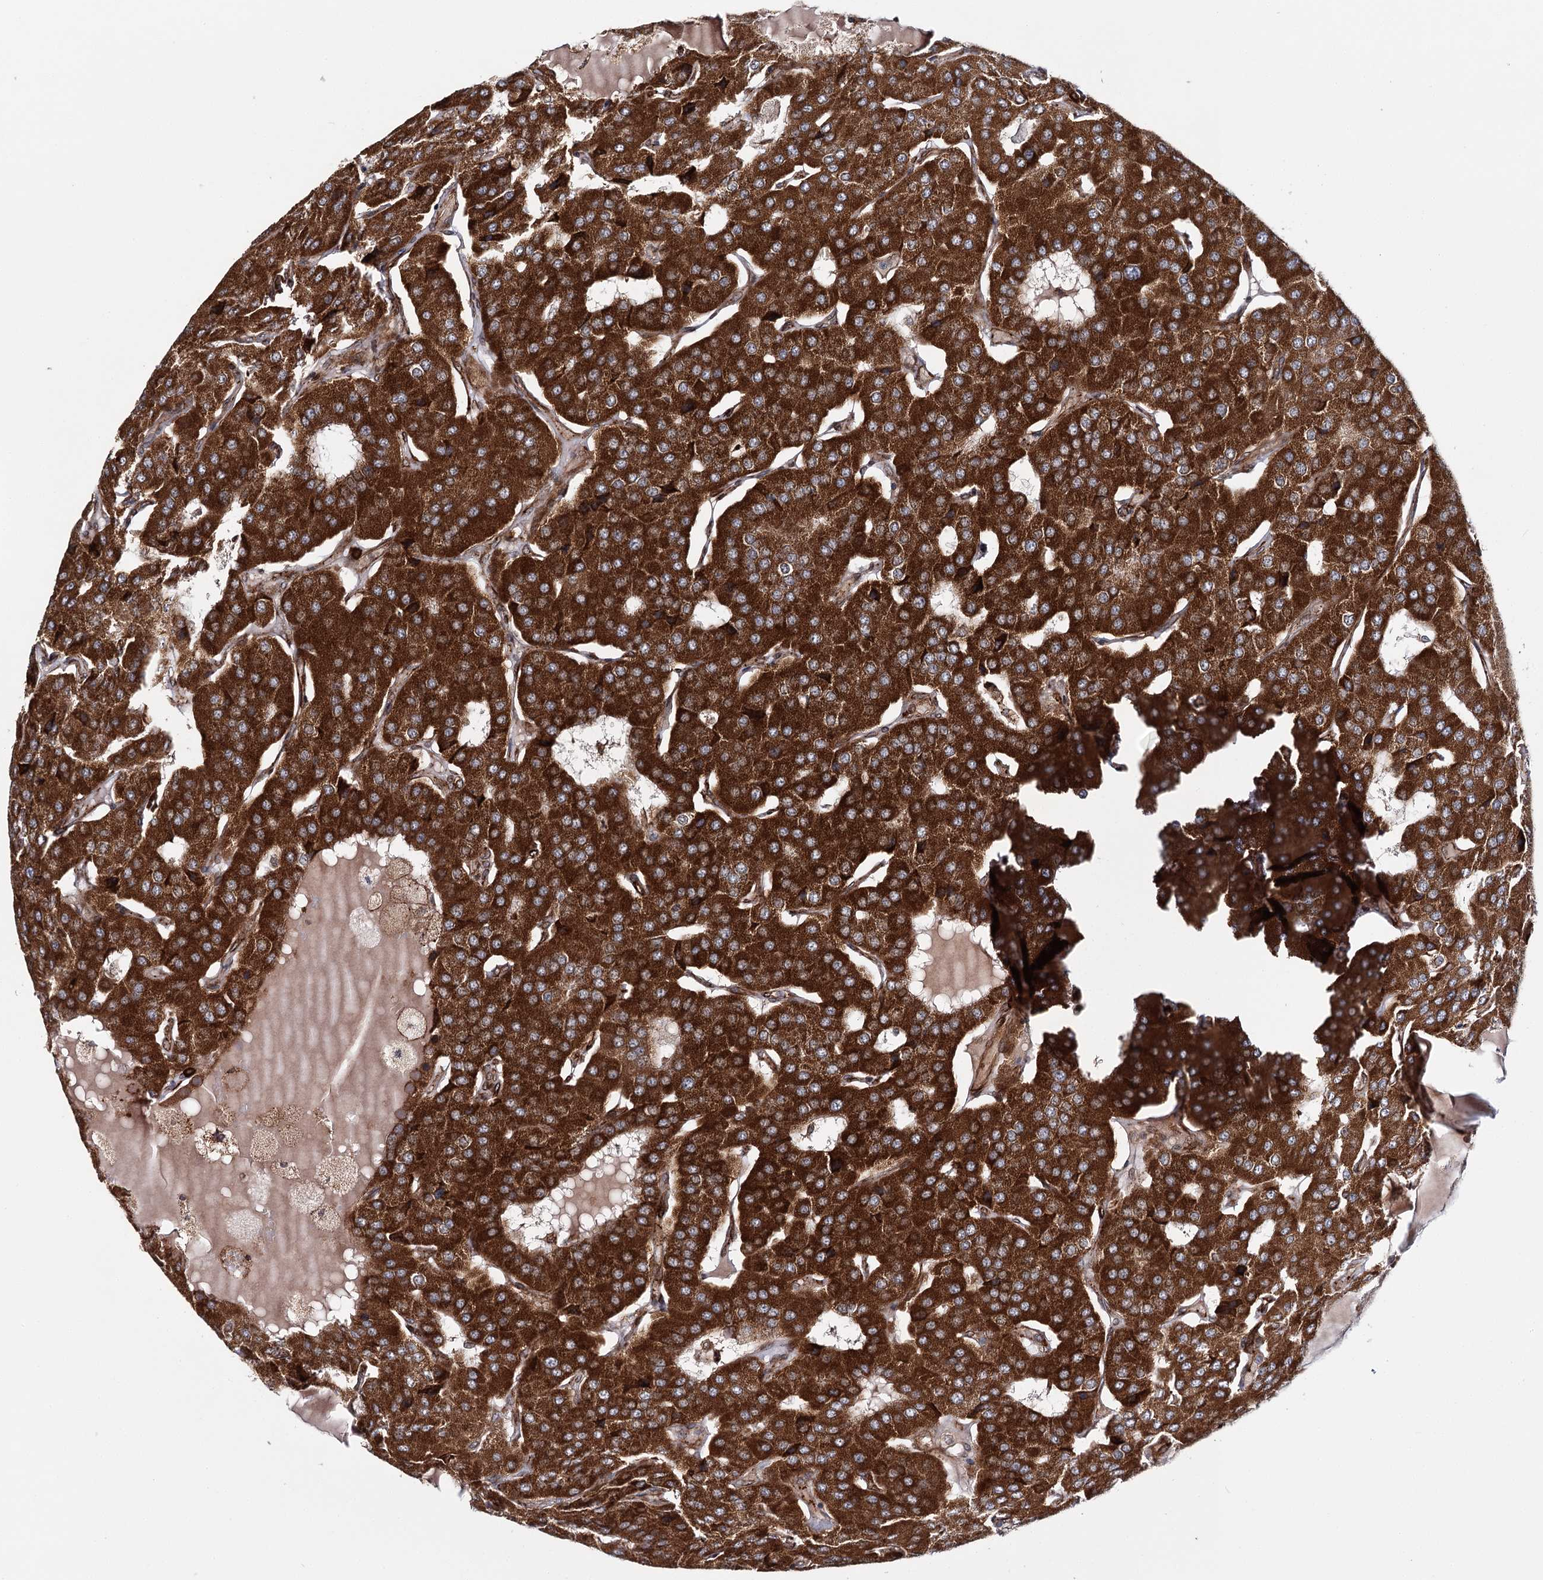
{"staining": {"intensity": "strong", "quantity": ">75%", "location": "cytoplasmic/membranous"}, "tissue": "parathyroid gland", "cell_type": "Glandular cells", "image_type": "normal", "snomed": [{"axis": "morphology", "description": "Normal tissue, NOS"}, {"axis": "morphology", "description": "Adenoma, NOS"}, {"axis": "topography", "description": "Parathyroid gland"}], "caption": "Protein staining by IHC demonstrates strong cytoplasmic/membranous positivity in approximately >75% of glandular cells in unremarkable parathyroid gland.", "gene": "MKNK1", "patient": {"sex": "female", "age": 86}}